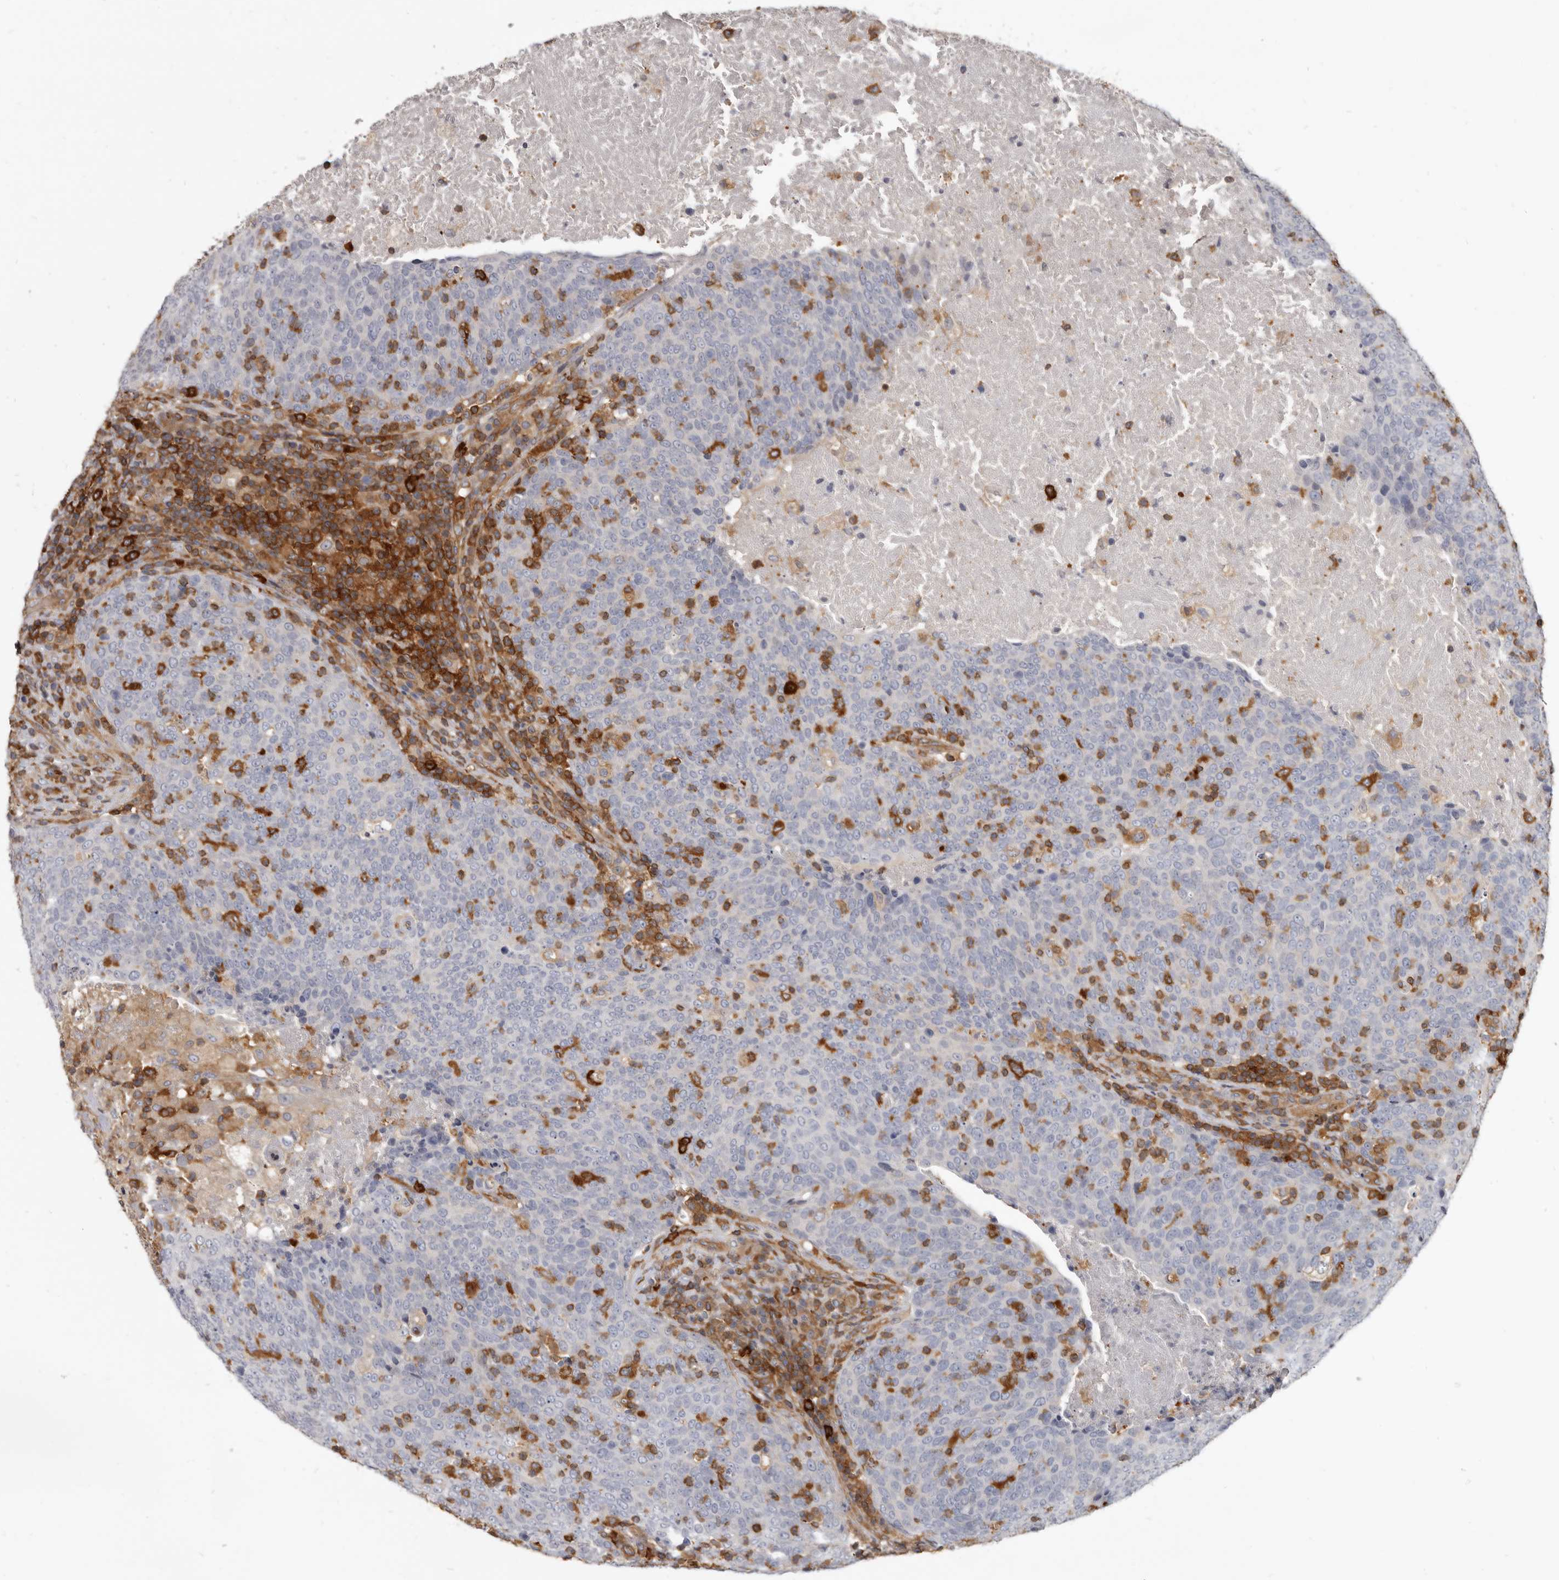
{"staining": {"intensity": "negative", "quantity": "none", "location": "none"}, "tissue": "head and neck cancer", "cell_type": "Tumor cells", "image_type": "cancer", "snomed": [{"axis": "morphology", "description": "Squamous cell carcinoma, NOS"}, {"axis": "morphology", "description": "Squamous cell carcinoma, metastatic, NOS"}, {"axis": "topography", "description": "Lymph node"}, {"axis": "topography", "description": "Head-Neck"}], "caption": "Micrograph shows no significant protein staining in tumor cells of squamous cell carcinoma (head and neck). The staining is performed using DAB brown chromogen with nuclei counter-stained in using hematoxylin.", "gene": "CBL", "patient": {"sex": "male", "age": 62}}